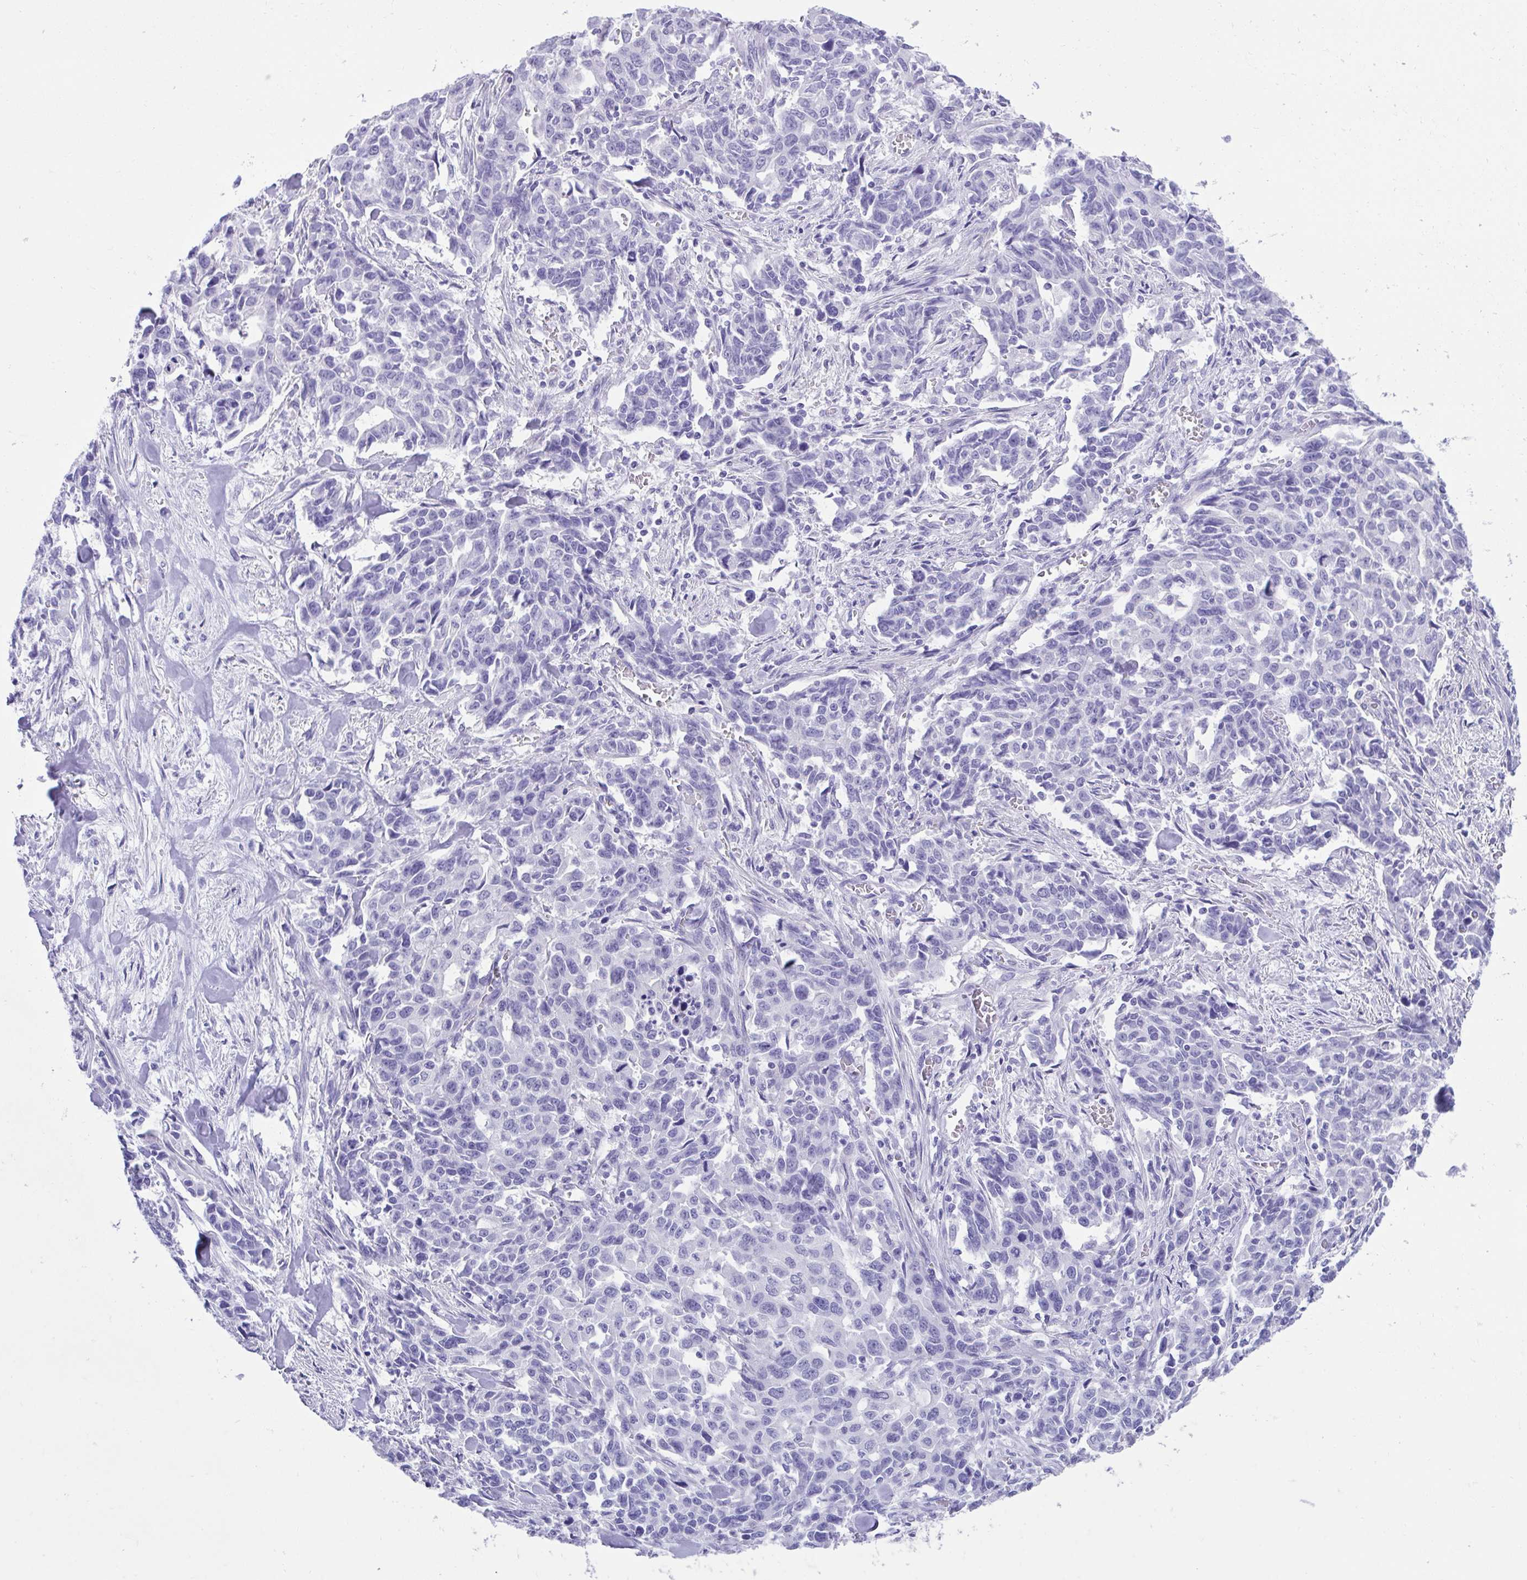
{"staining": {"intensity": "negative", "quantity": "none", "location": "none"}, "tissue": "stomach cancer", "cell_type": "Tumor cells", "image_type": "cancer", "snomed": [{"axis": "morphology", "description": "Adenocarcinoma, NOS"}, {"axis": "topography", "description": "Stomach, upper"}], "caption": "IHC micrograph of neoplastic tissue: human adenocarcinoma (stomach) stained with DAB (3,3'-diaminobenzidine) demonstrates no significant protein expression in tumor cells.", "gene": "PSCA", "patient": {"sex": "male", "age": 85}}